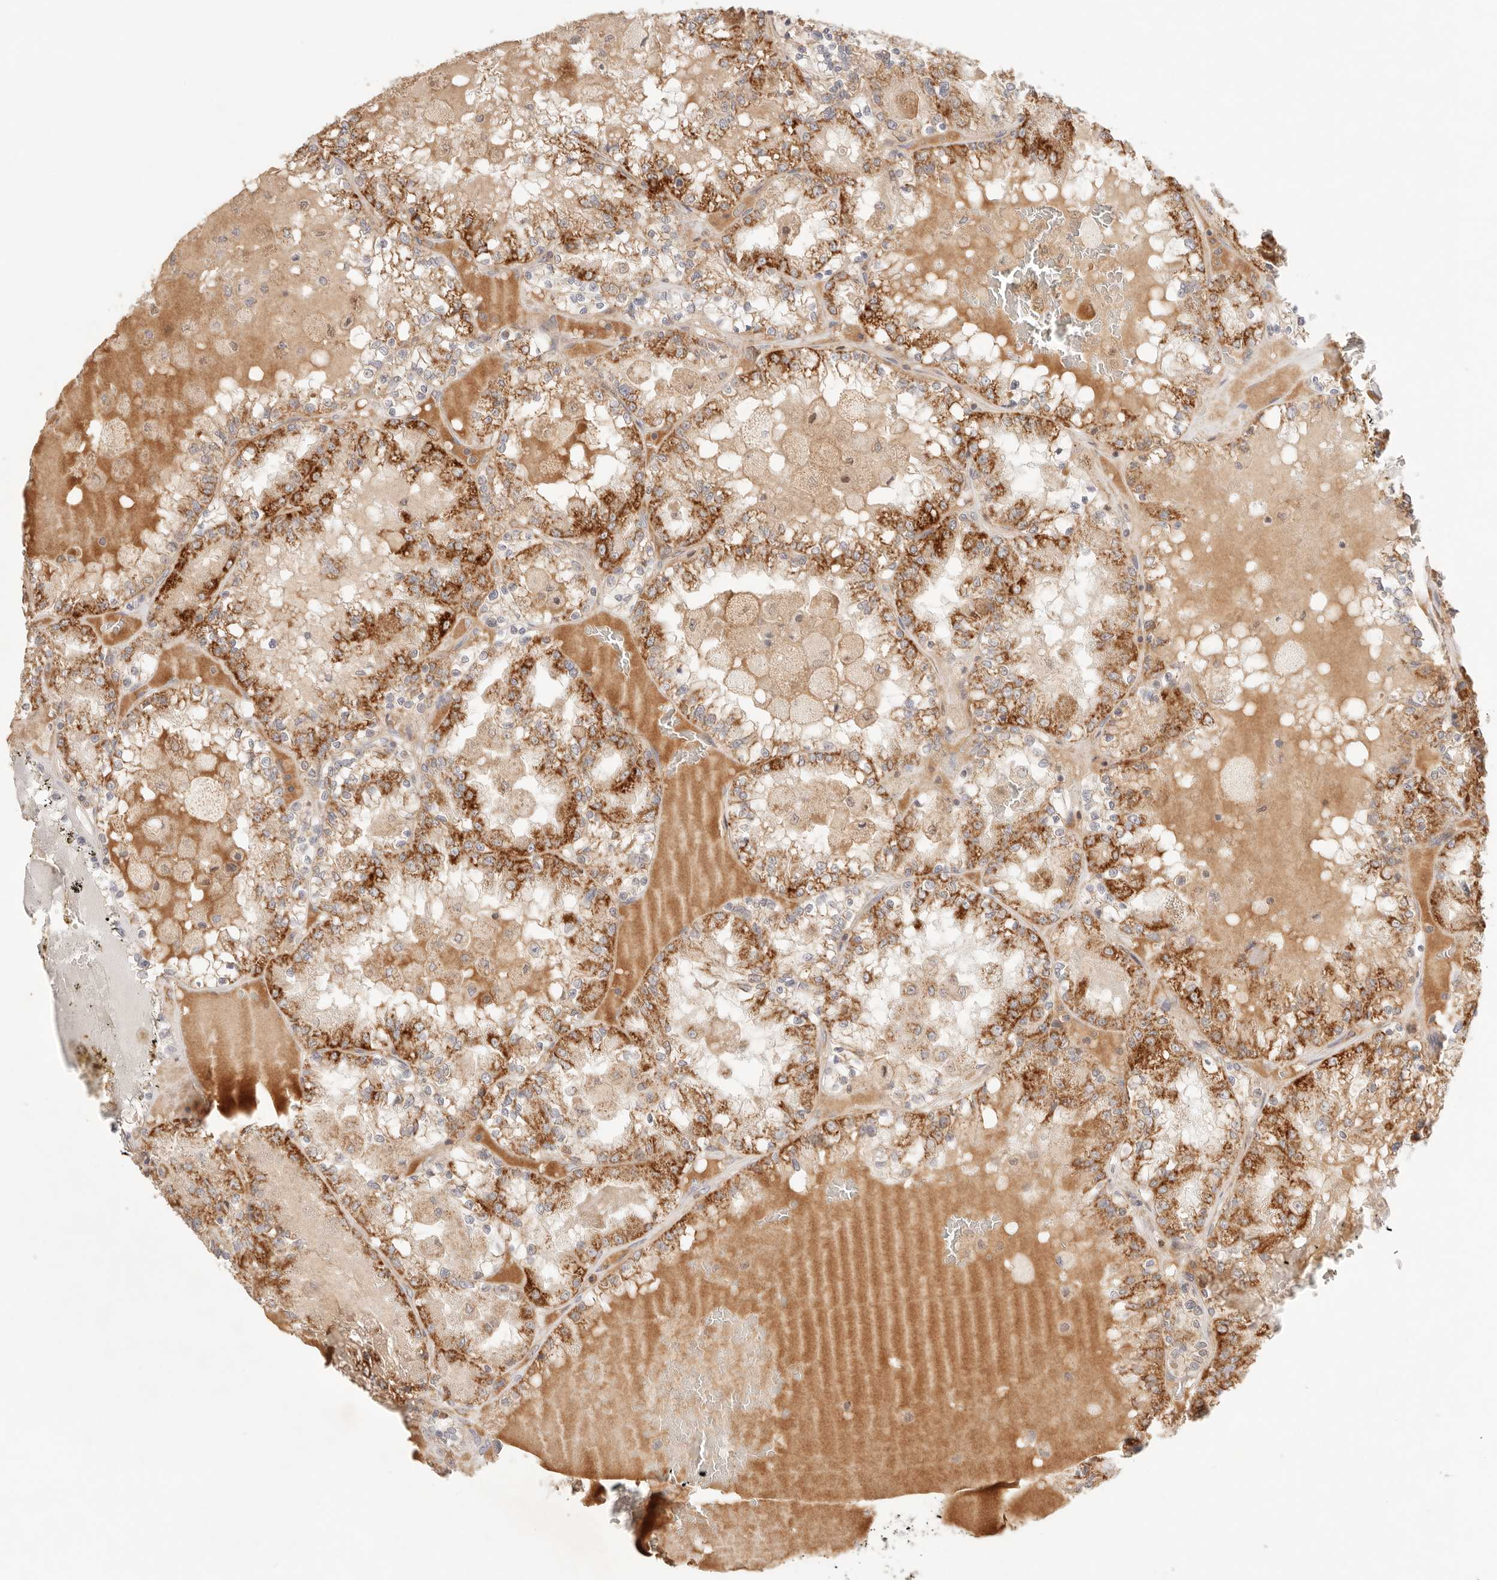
{"staining": {"intensity": "strong", "quantity": ">75%", "location": "cytoplasmic/membranous"}, "tissue": "renal cancer", "cell_type": "Tumor cells", "image_type": "cancer", "snomed": [{"axis": "morphology", "description": "Adenocarcinoma, NOS"}, {"axis": "topography", "description": "Kidney"}], "caption": "Immunohistochemical staining of adenocarcinoma (renal) demonstrates high levels of strong cytoplasmic/membranous protein staining in about >75% of tumor cells.", "gene": "COA6", "patient": {"sex": "female", "age": 56}}